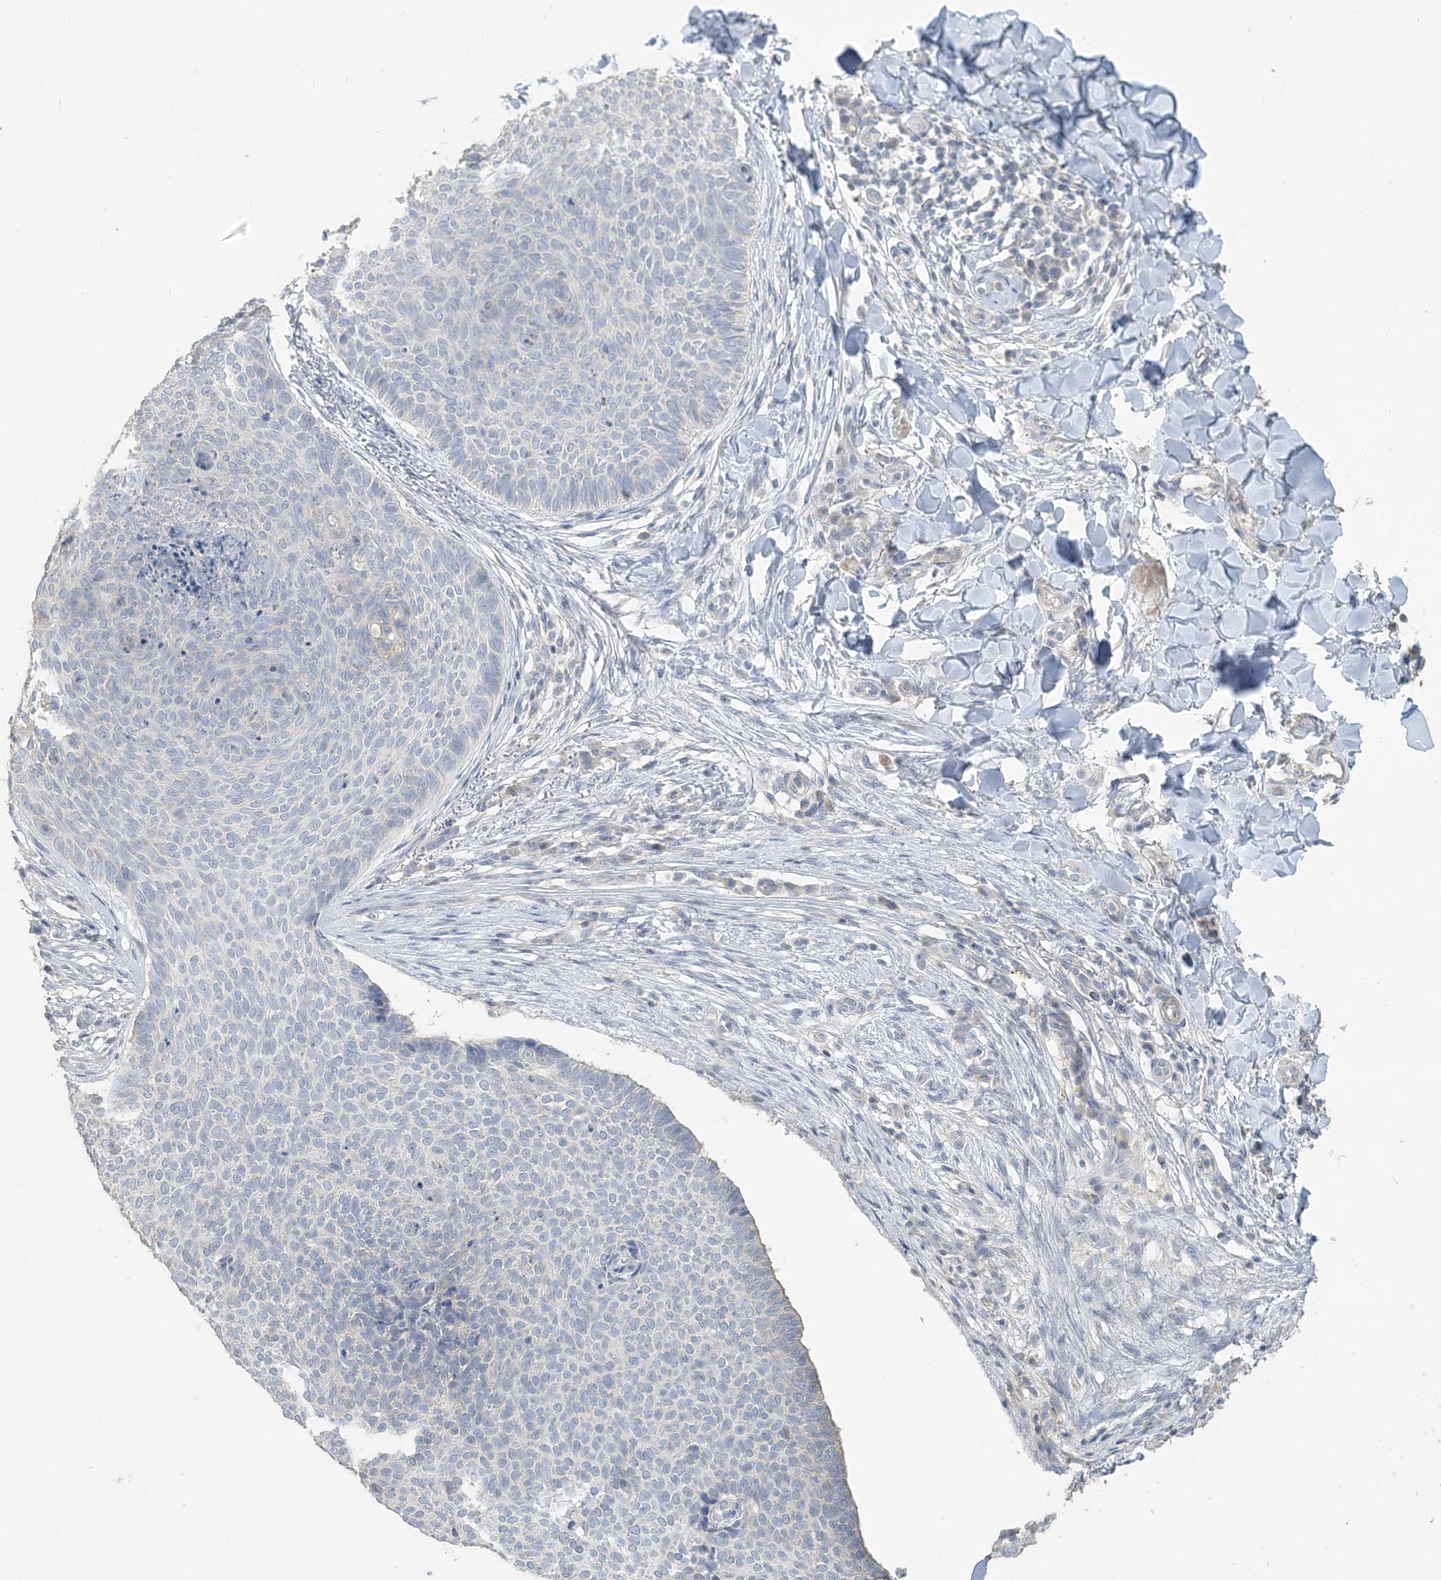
{"staining": {"intensity": "negative", "quantity": "none", "location": "none"}, "tissue": "skin cancer", "cell_type": "Tumor cells", "image_type": "cancer", "snomed": [{"axis": "morphology", "description": "Normal tissue, NOS"}, {"axis": "morphology", "description": "Basal cell carcinoma"}, {"axis": "topography", "description": "Skin"}], "caption": "This is a image of IHC staining of basal cell carcinoma (skin), which shows no expression in tumor cells.", "gene": "NPHS2", "patient": {"sex": "male", "age": 50}}